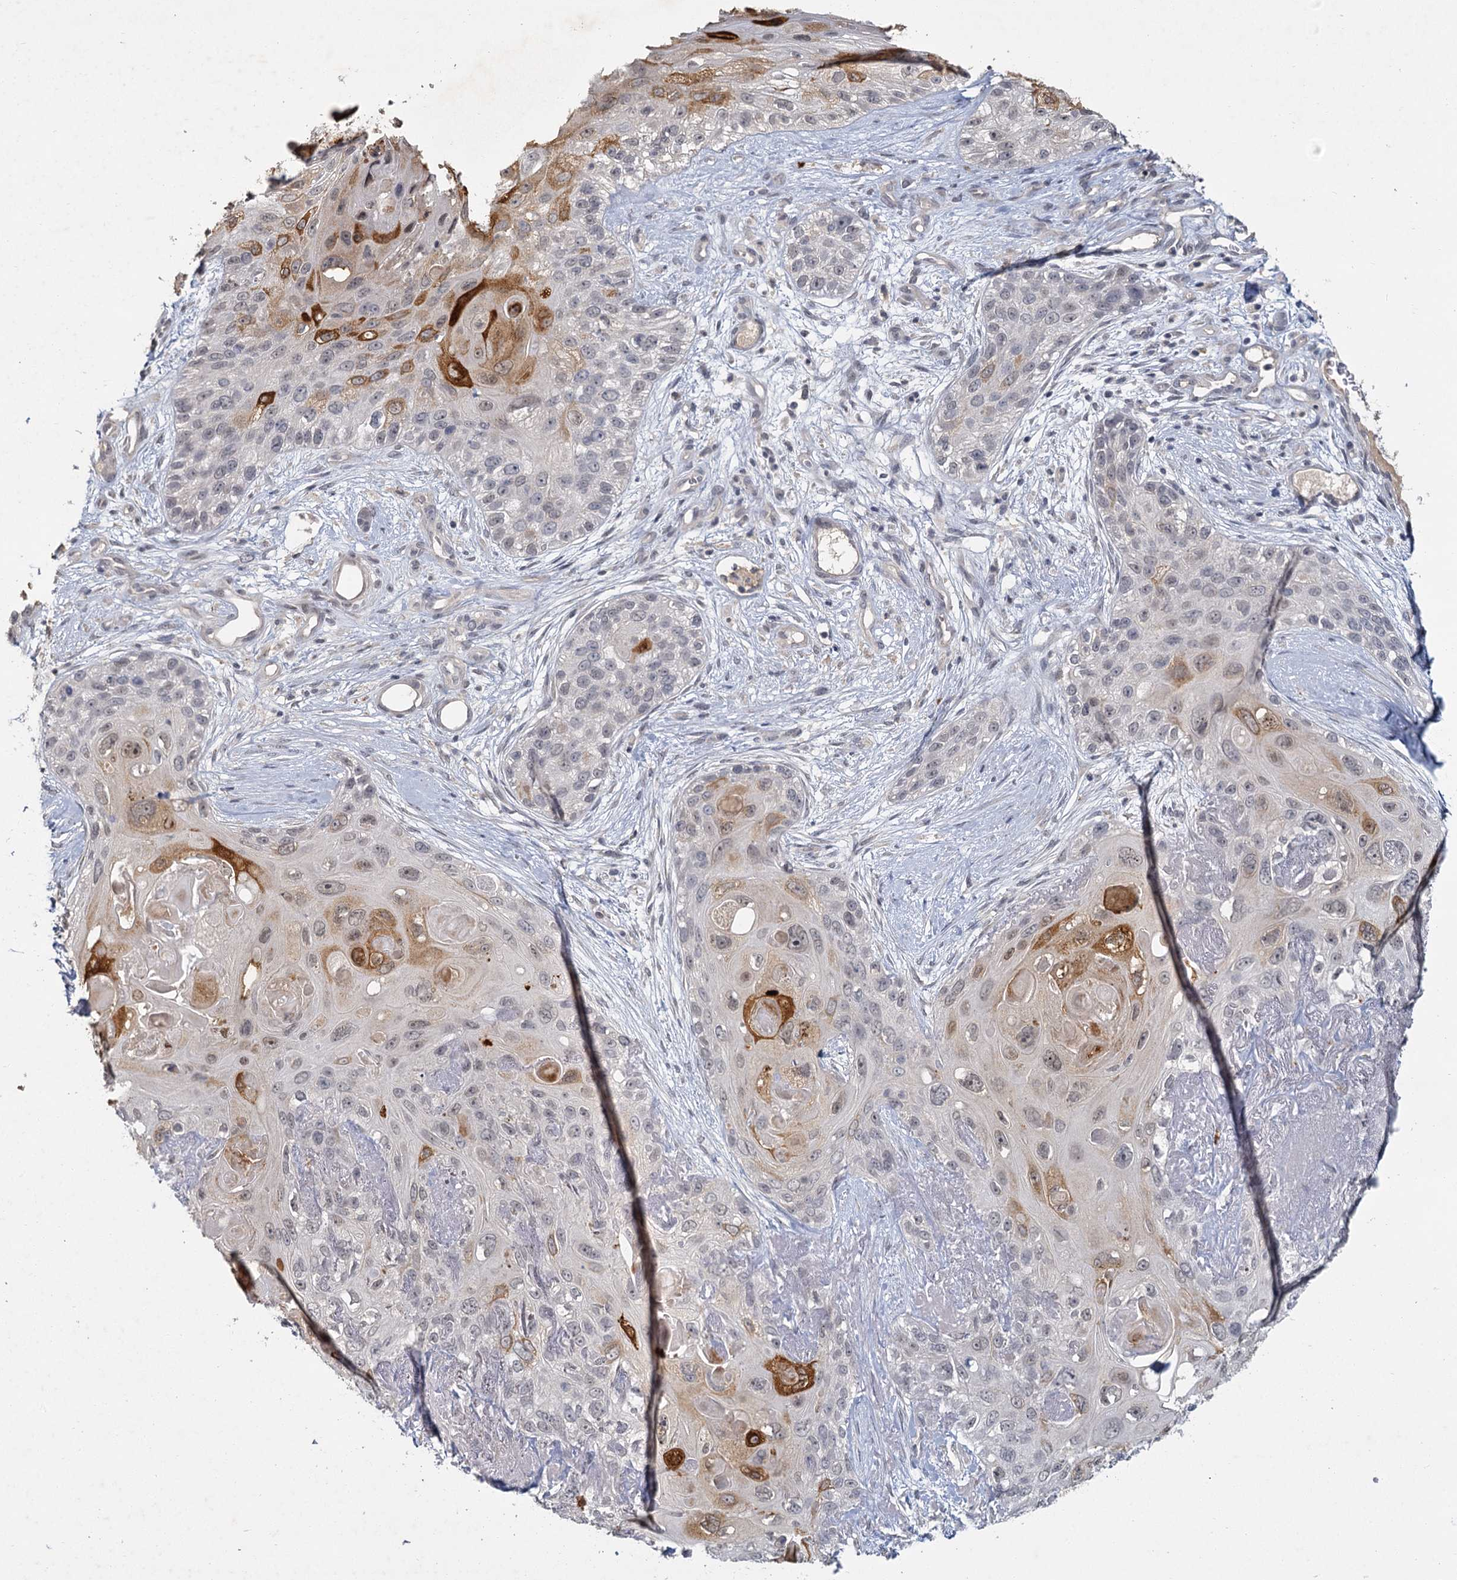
{"staining": {"intensity": "strong", "quantity": "<25%", "location": "cytoplasmic/membranous"}, "tissue": "skin cancer", "cell_type": "Tumor cells", "image_type": "cancer", "snomed": [{"axis": "morphology", "description": "Normal tissue, NOS"}, {"axis": "morphology", "description": "Squamous cell carcinoma, NOS"}, {"axis": "topography", "description": "Skin"}], "caption": "A high-resolution image shows IHC staining of skin squamous cell carcinoma, which exhibits strong cytoplasmic/membranous expression in about <25% of tumor cells.", "gene": "MUCL1", "patient": {"sex": "male", "age": 72}}